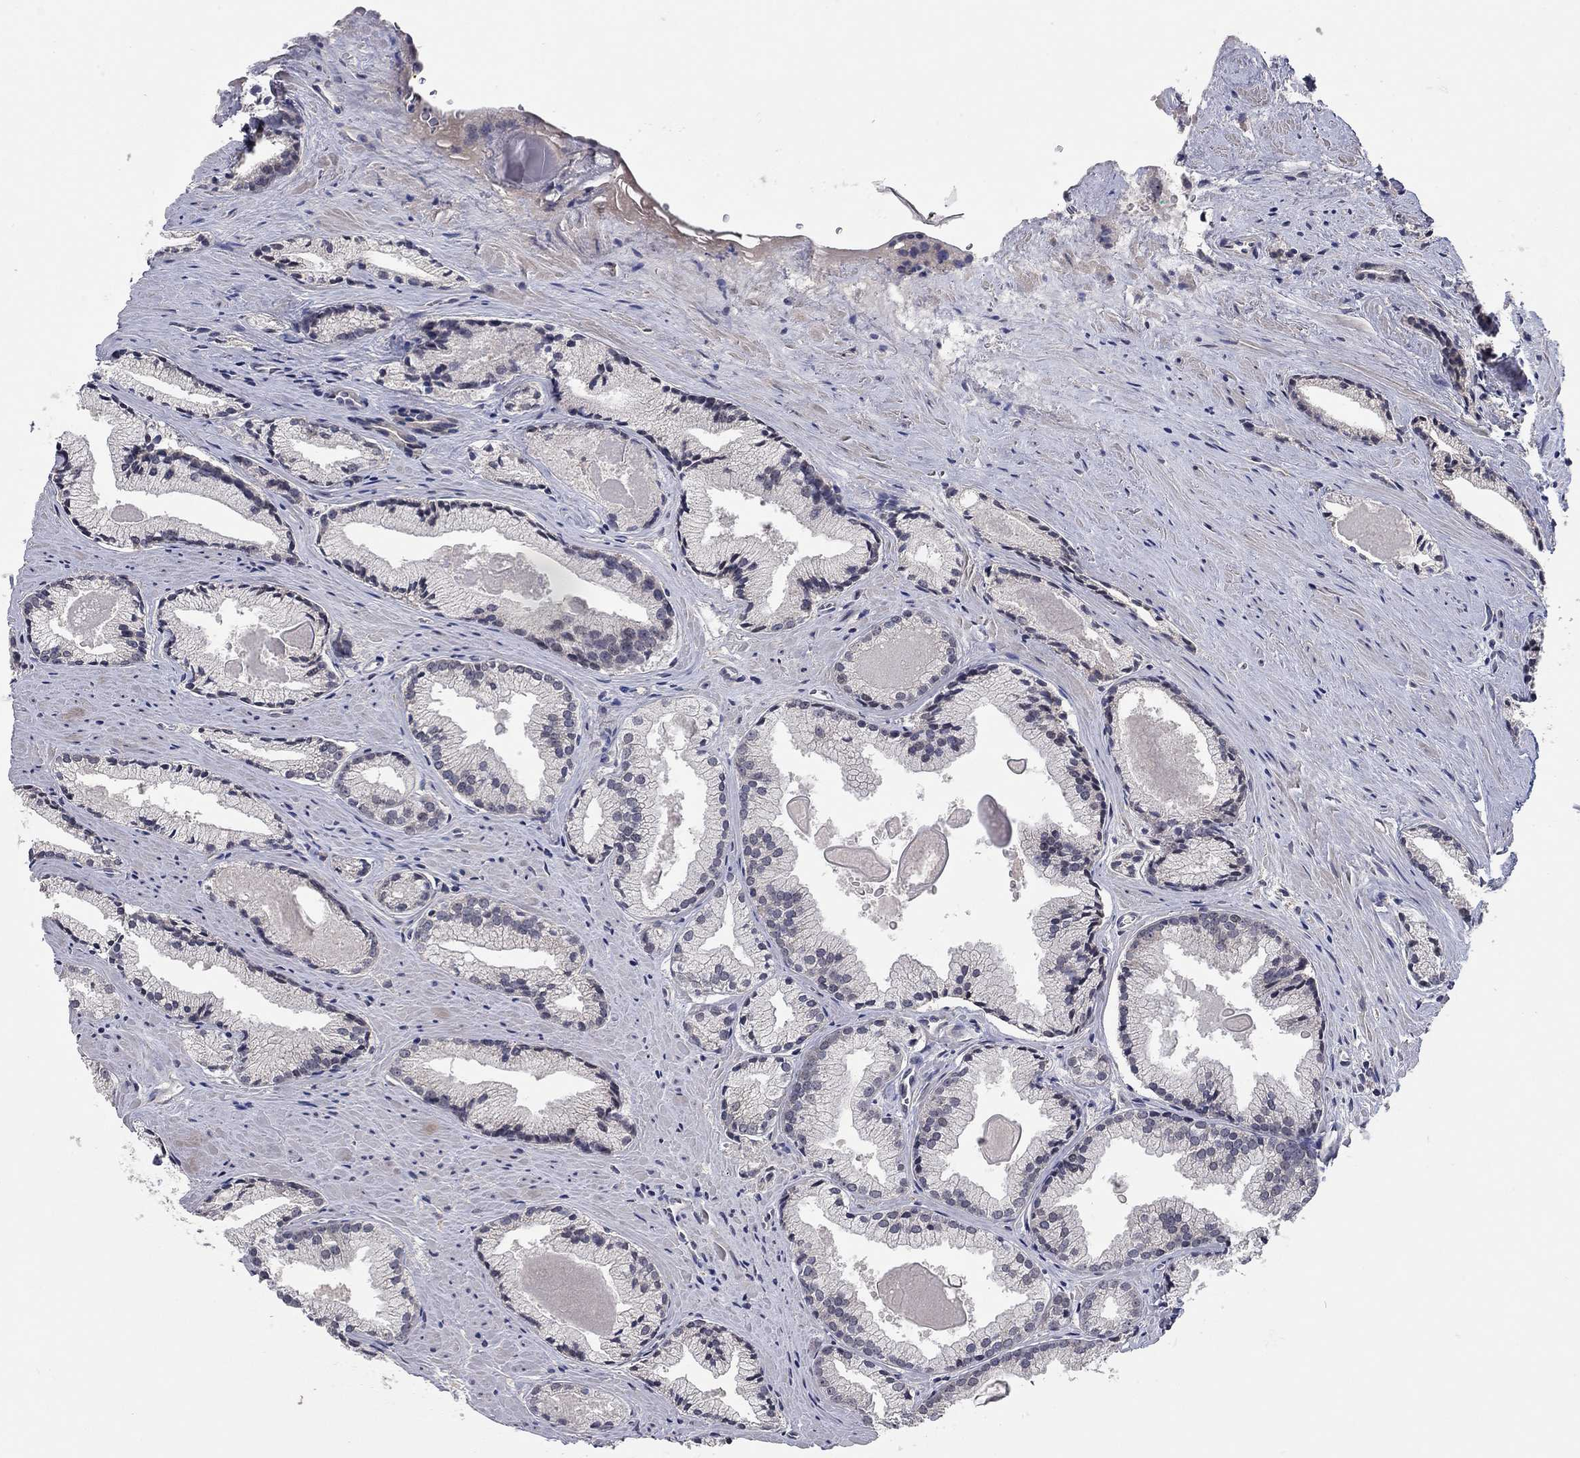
{"staining": {"intensity": "negative", "quantity": "none", "location": "none"}, "tissue": "prostate cancer", "cell_type": "Tumor cells", "image_type": "cancer", "snomed": [{"axis": "morphology", "description": "Adenocarcinoma, NOS"}, {"axis": "morphology", "description": "Adenocarcinoma, High grade"}, {"axis": "topography", "description": "Prostate"}], "caption": "IHC micrograph of human prostate adenocarcinoma stained for a protein (brown), which exhibits no positivity in tumor cells.", "gene": "WASF3", "patient": {"sex": "male", "age": 70}}